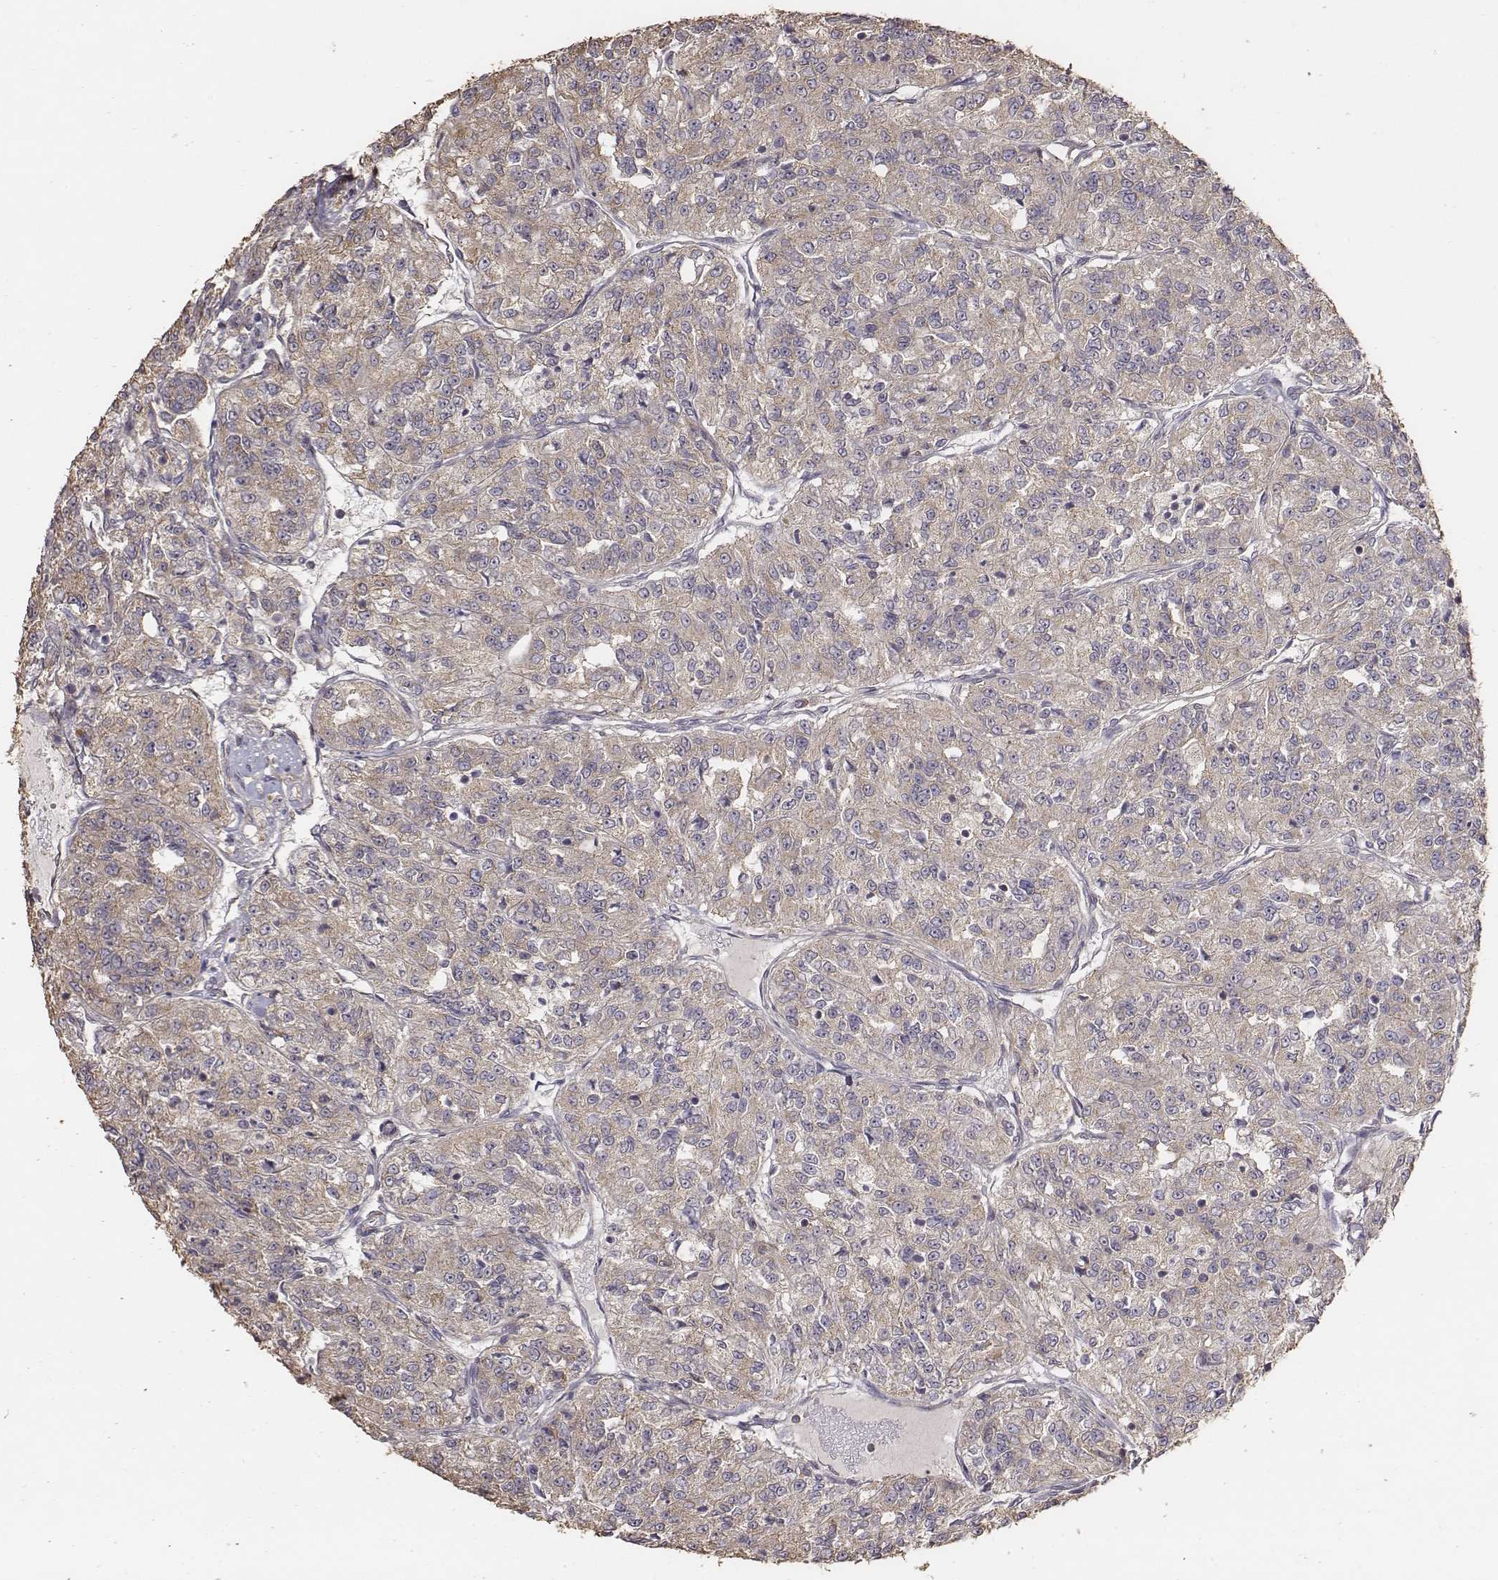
{"staining": {"intensity": "weak", "quantity": ">75%", "location": "cytoplasmic/membranous"}, "tissue": "renal cancer", "cell_type": "Tumor cells", "image_type": "cancer", "snomed": [{"axis": "morphology", "description": "Adenocarcinoma, NOS"}, {"axis": "topography", "description": "Kidney"}], "caption": "An image of renal cancer stained for a protein exhibits weak cytoplasmic/membranous brown staining in tumor cells. (DAB (3,3'-diaminobenzidine) = brown stain, brightfield microscopy at high magnification).", "gene": "AP1B1", "patient": {"sex": "female", "age": 63}}